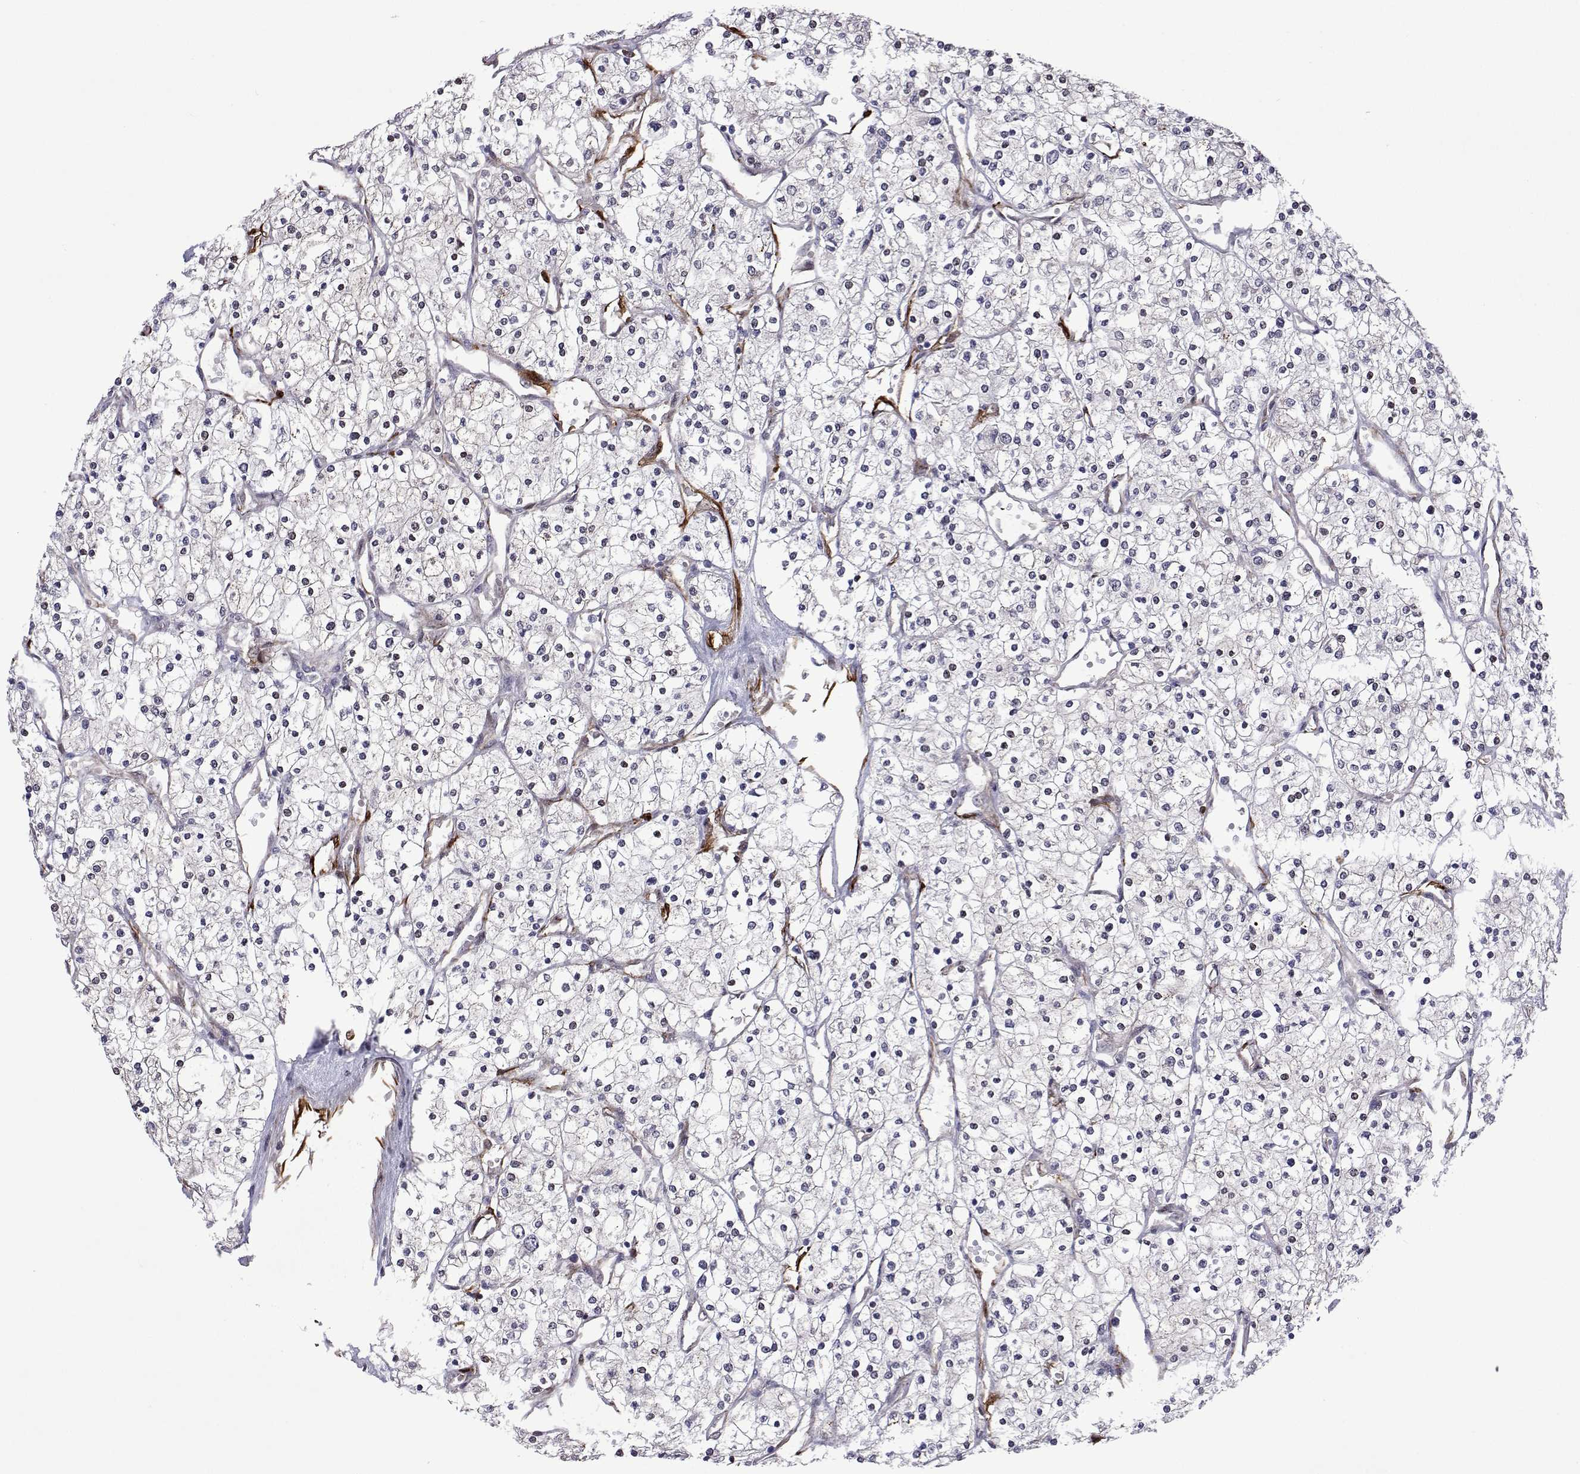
{"staining": {"intensity": "negative", "quantity": "none", "location": "none"}, "tissue": "renal cancer", "cell_type": "Tumor cells", "image_type": "cancer", "snomed": [{"axis": "morphology", "description": "Adenocarcinoma, NOS"}, {"axis": "topography", "description": "Kidney"}], "caption": "Renal cancer was stained to show a protein in brown. There is no significant positivity in tumor cells. (Brightfield microscopy of DAB (3,3'-diaminobenzidine) immunohistochemistry (IHC) at high magnification).", "gene": "EFCAB3", "patient": {"sex": "male", "age": 80}}